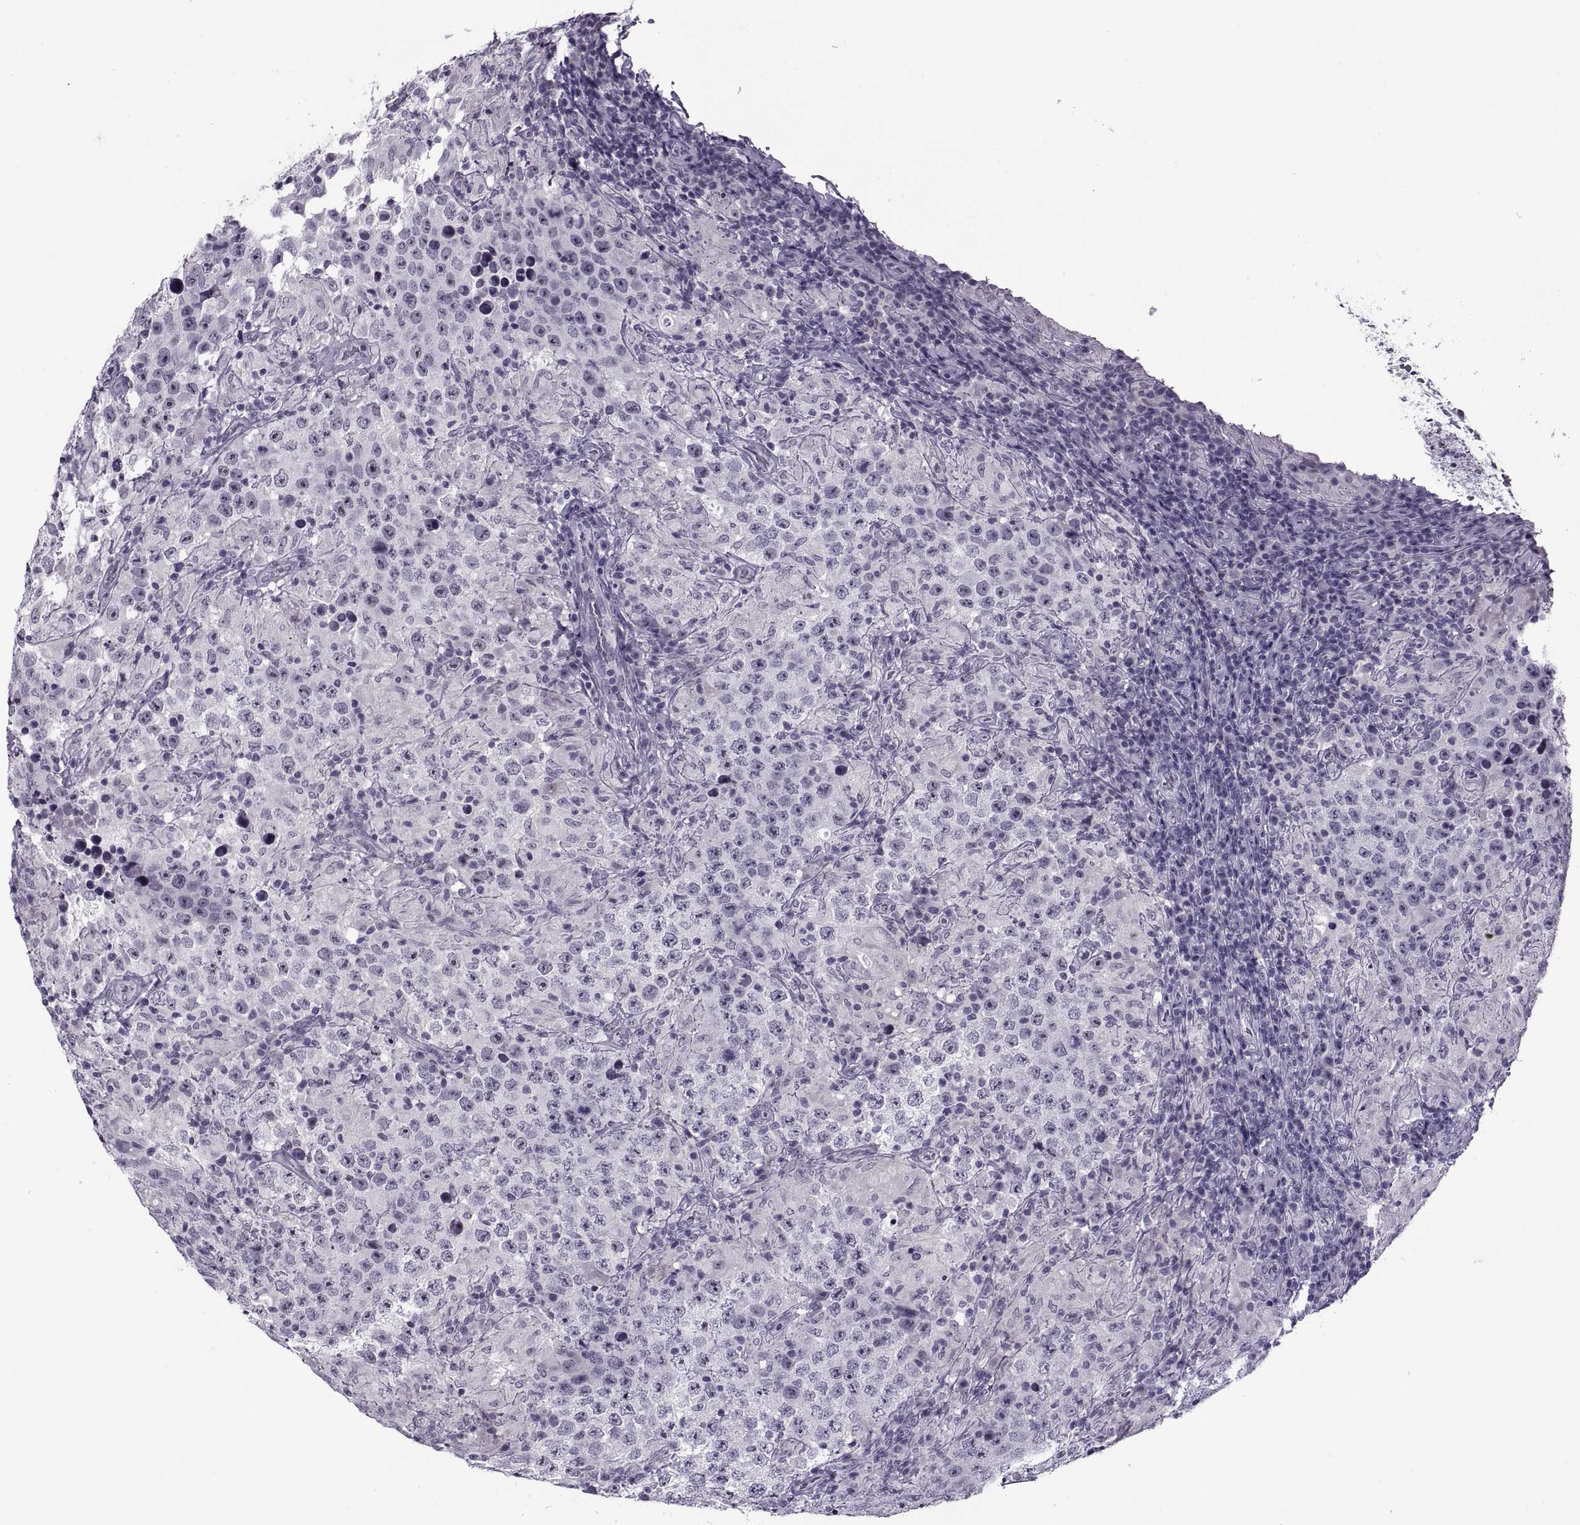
{"staining": {"intensity": "negative", "quantity": "none", "location": "none"}, "tissue": "testis cancer", "cell_type": "Tumor cells", "image_type": "cancer", "snomed": [{"axis": "morphology", "description": "Seminoma, NOS"}, {"axis": "morphology", "description": "Carcinoma, Embryonal, NOS"}, {"axis": "topography", "description": "Testis"}], "caption": "An IHC photomicrograph of testis embryonal carcinoma is shown. There is no staining in tumor cells of testis embryonal carcinoma. (Immunohistochemistry, brightfield microscopy, high magnification).", "gene": "TBC1D3G", "patient": {"sex": "male", "age": 41}}